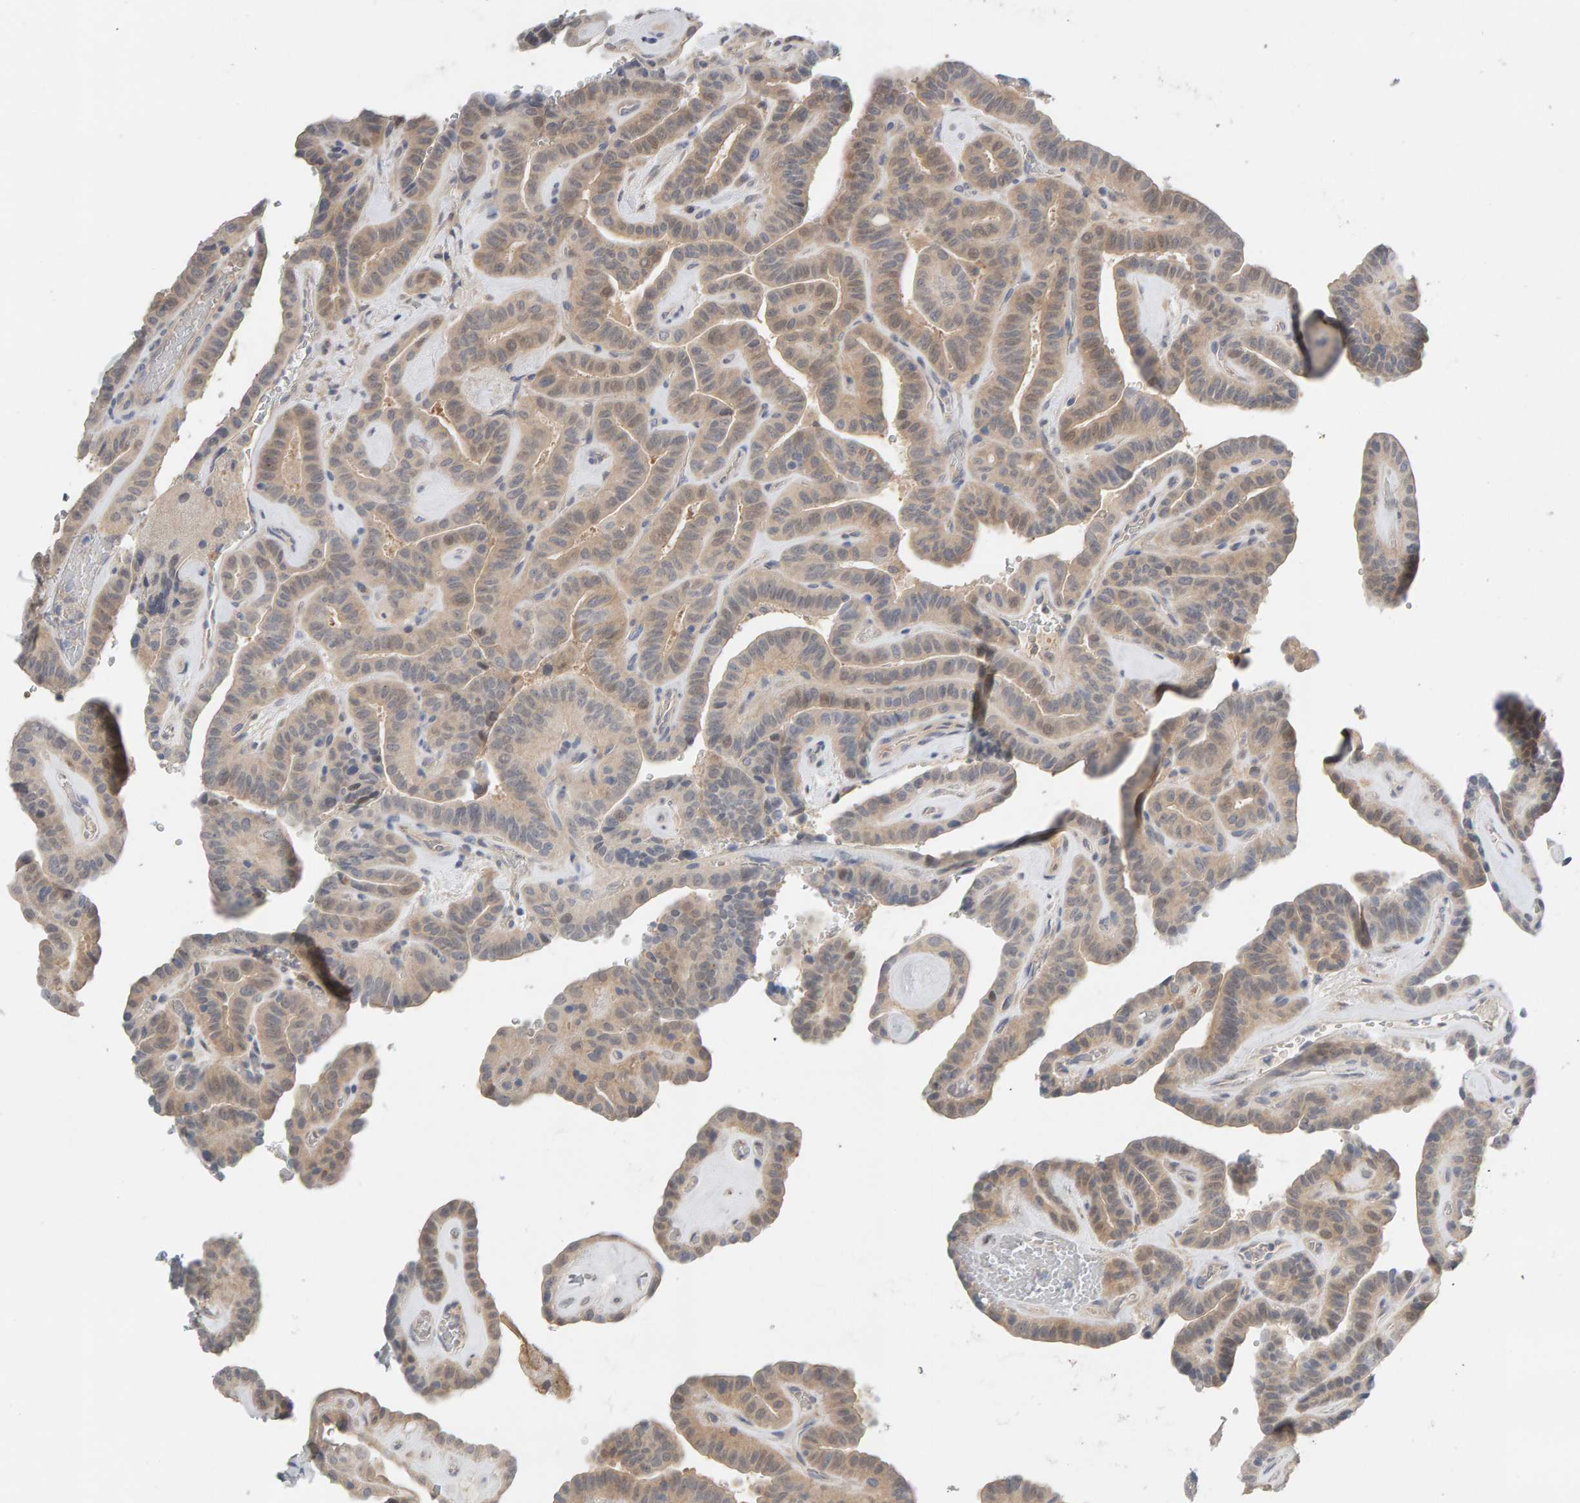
{"staining": {"intensity": "weak", "quantity": "<25%", "location": "cytoplasmic/membranous"}, "tissue": "thyroid cancer", "cell_type": "Tumor cells", "image_type": "cancer", "snomed": [{"axis": "morphology", "description": "Papillary adenocarcinoma, NOS"}, {"axis": "topography", "description": "Thyroid gland"}], "caption": "Immunohistochemical staining of human thyroid papillary adenocarcinoma displays no significant staining in tumor cells.", "gene": "GFUS", "patient": {"sex": "male", "age": 77}}